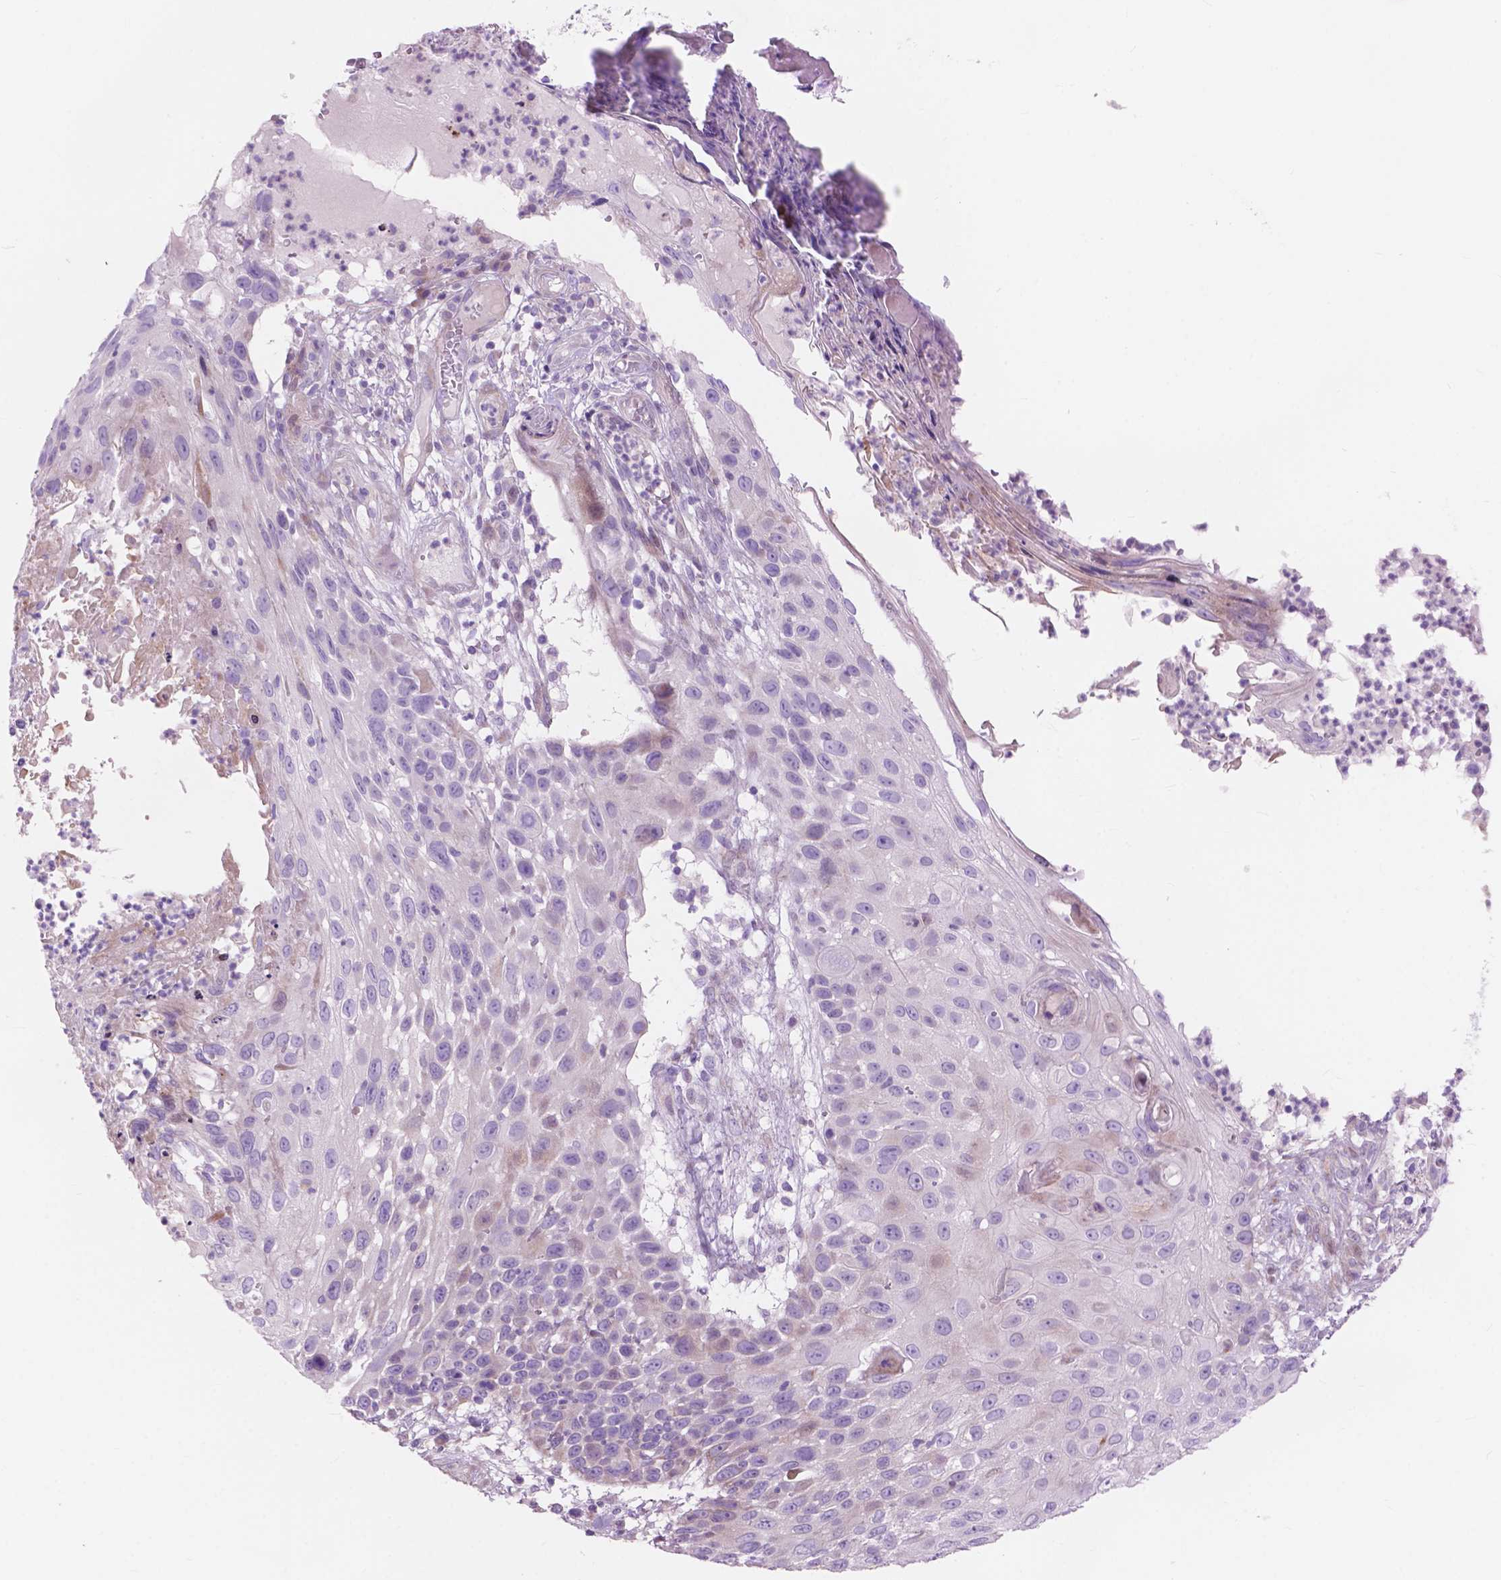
{"staining": {"intensity": "negative", "quantity": "none", "location": "none"}, "tissue": "skin cancer", "cell_type": "Tumor cells", "image_type": "cancer", "snomed": [{"axis": "morphology", "description": "Squamous cell carcinoma, NOS"}, {"axis": "topography", "description": "Skin"}], "caption": "The IHC image has no significant staining in tumor cells of squamous cell carcinoma (skin) tissue.", "gene": "MORN1", "patient": {"sex": "male", "age": 92}}